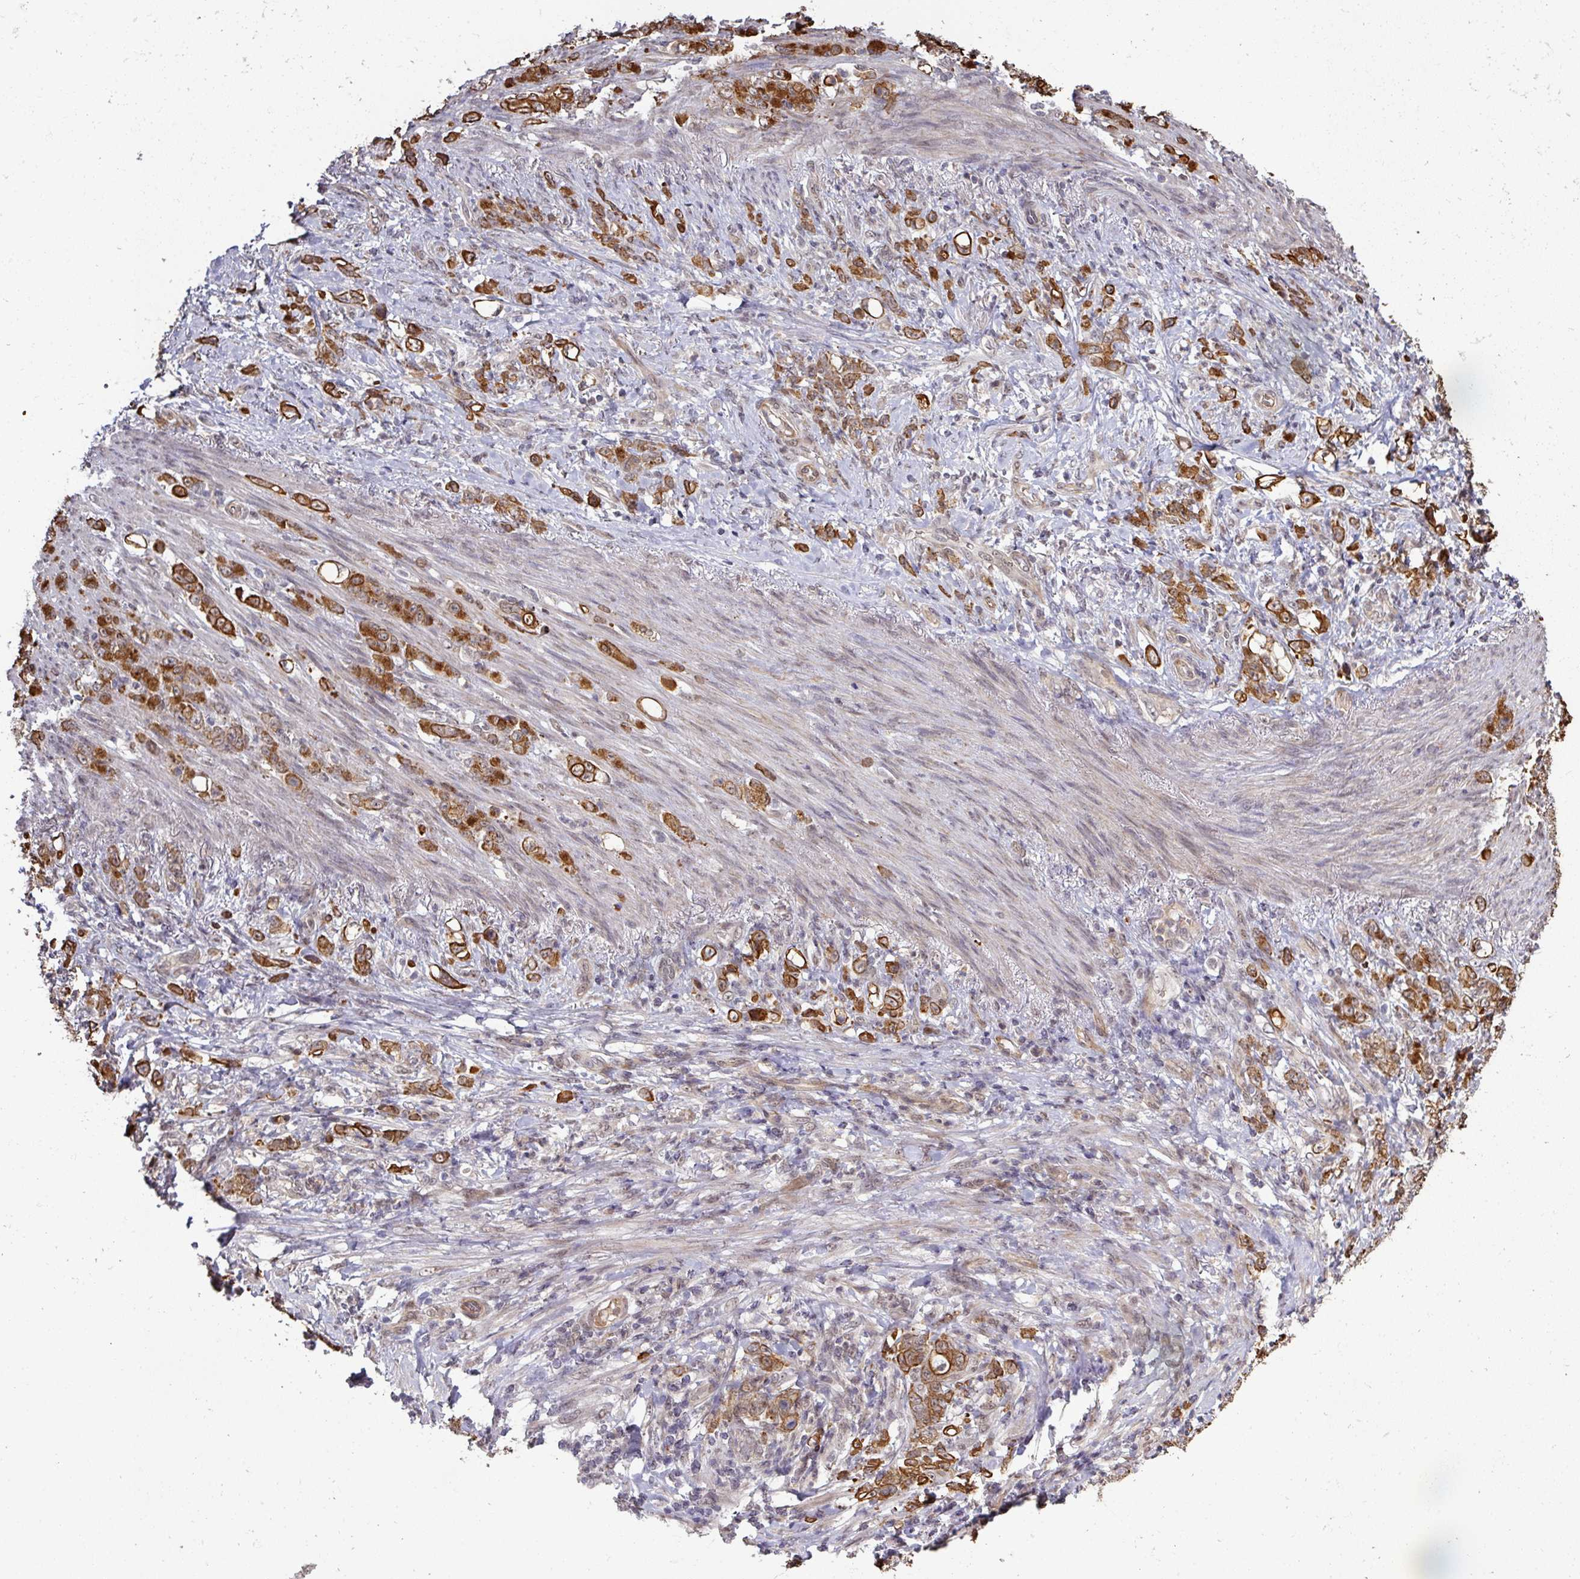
{"staining": {"intensity": "strong", "quantity": ">75%", "location": "cytoplasmic/membranous"}, "tissue": "stomach cancer", "cell_type": "Tumor cells", "image_type": "cancer", "snomed": [{"axis": "morphology", "description": "Adenocarcinoma, NOS"}, {"axis": "topography", "description": "Stomach"}], "caption": "Stomach cancer (adenocarcinoma) was stained to show a protein in brown. There is high levels of strong cytoplasmic/membranous expression in about >75% of tumor cells. The staining was performed using DAB to visualize the protein expression in brown, while the nuclei were stained in blue with hematoxylin (Magnification: 20x).", "gene": "GTF2H3", "patient": {"sex": "female", "age": 79}}